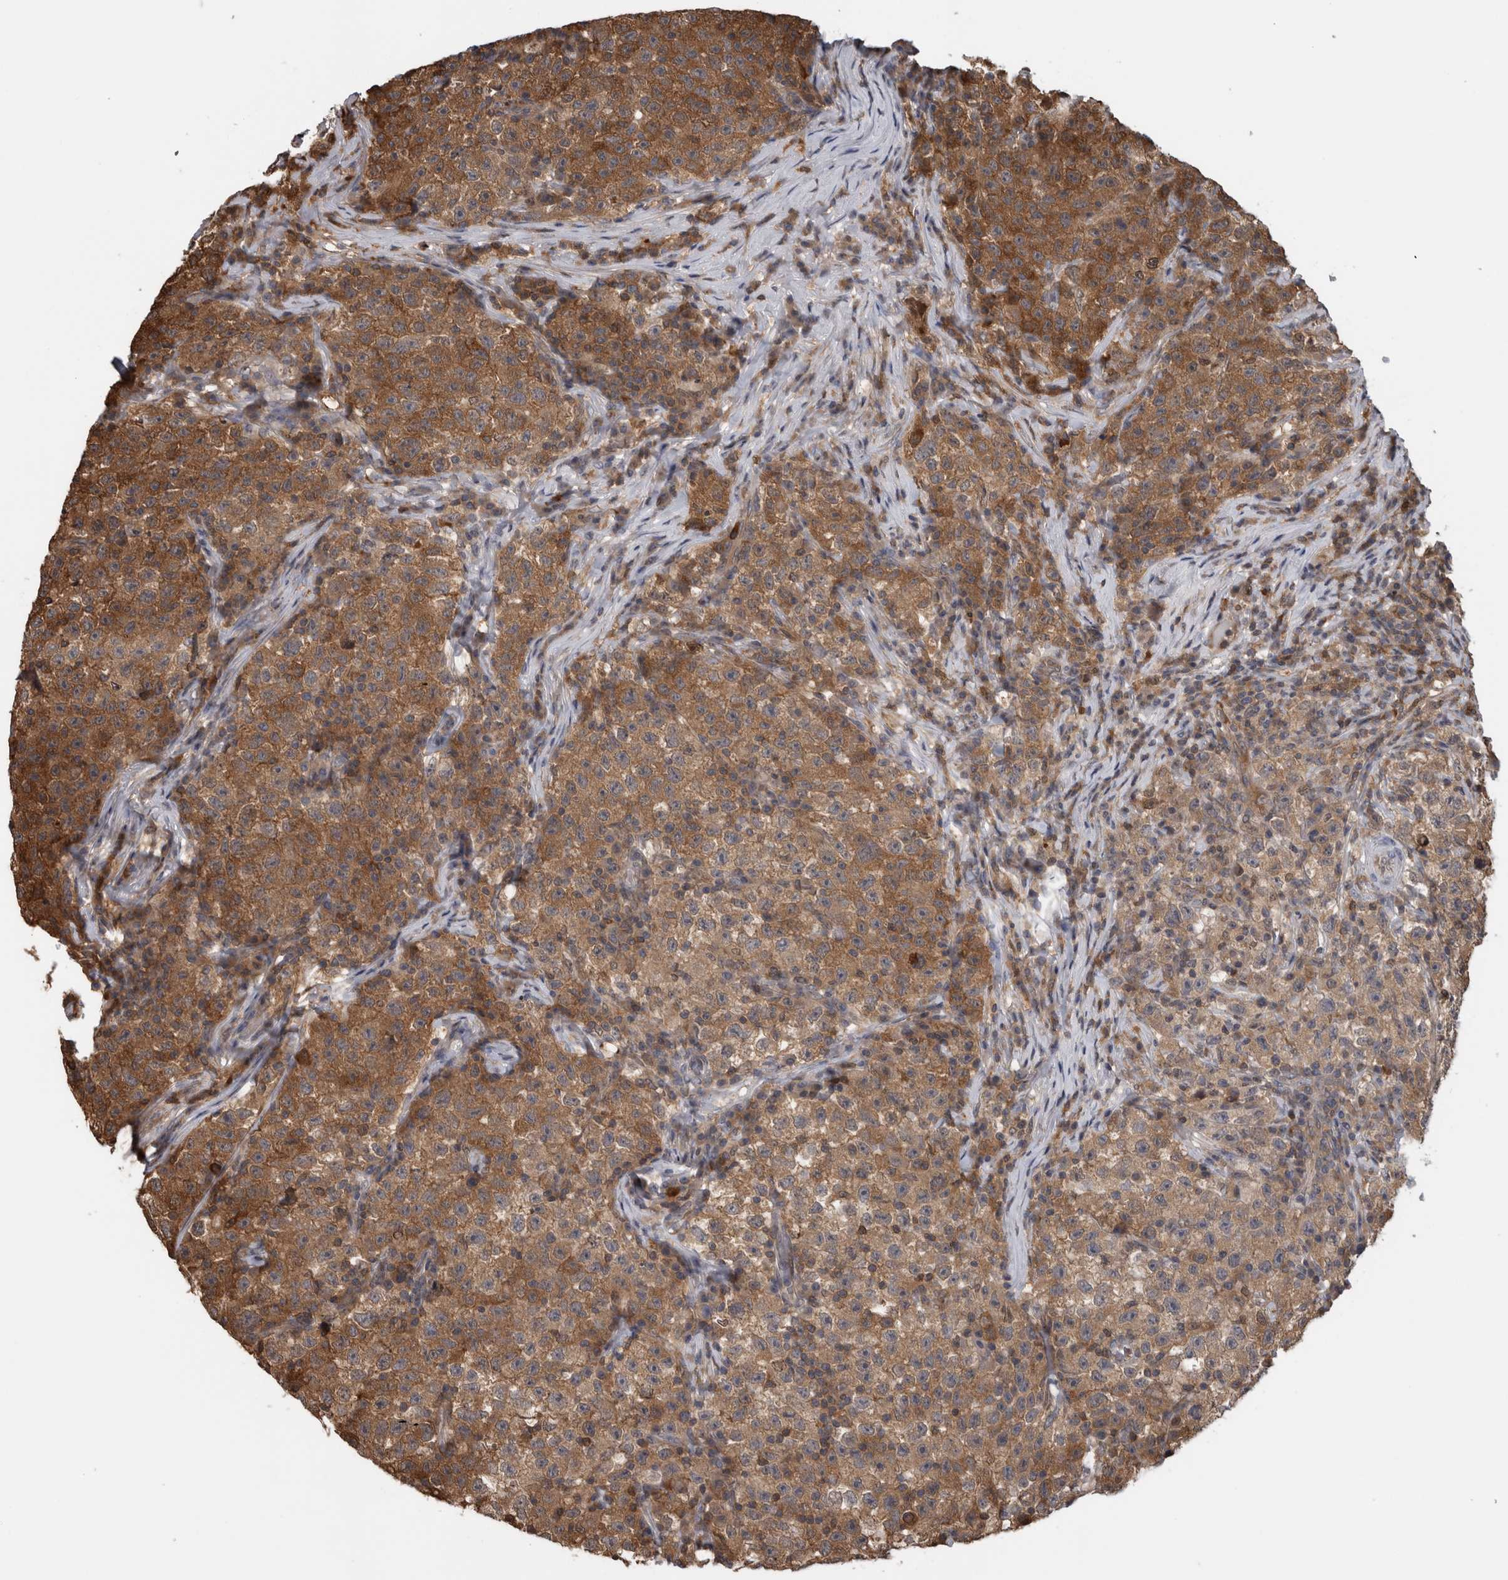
{"staining": {"intensity": "moderate", "quantity": ">75%", "location": "cytoplasmic/membranous"}, "tissue": "testis cancer", "cell_type": "Tumor cells", "image_type": "cancer", "snomed": [{"axis": "morphology", "description": "Seminoma, NOS"}, {"axis": "topography", "description": "Testis"}], "caption": "Protein analysis of testis cancer tissue demonstrates moderate cytoplasmic/membranous positivity in about >75% of tumor cells.", "gene": "USH1G", "patient": {"sex": "male", "age": 22}}